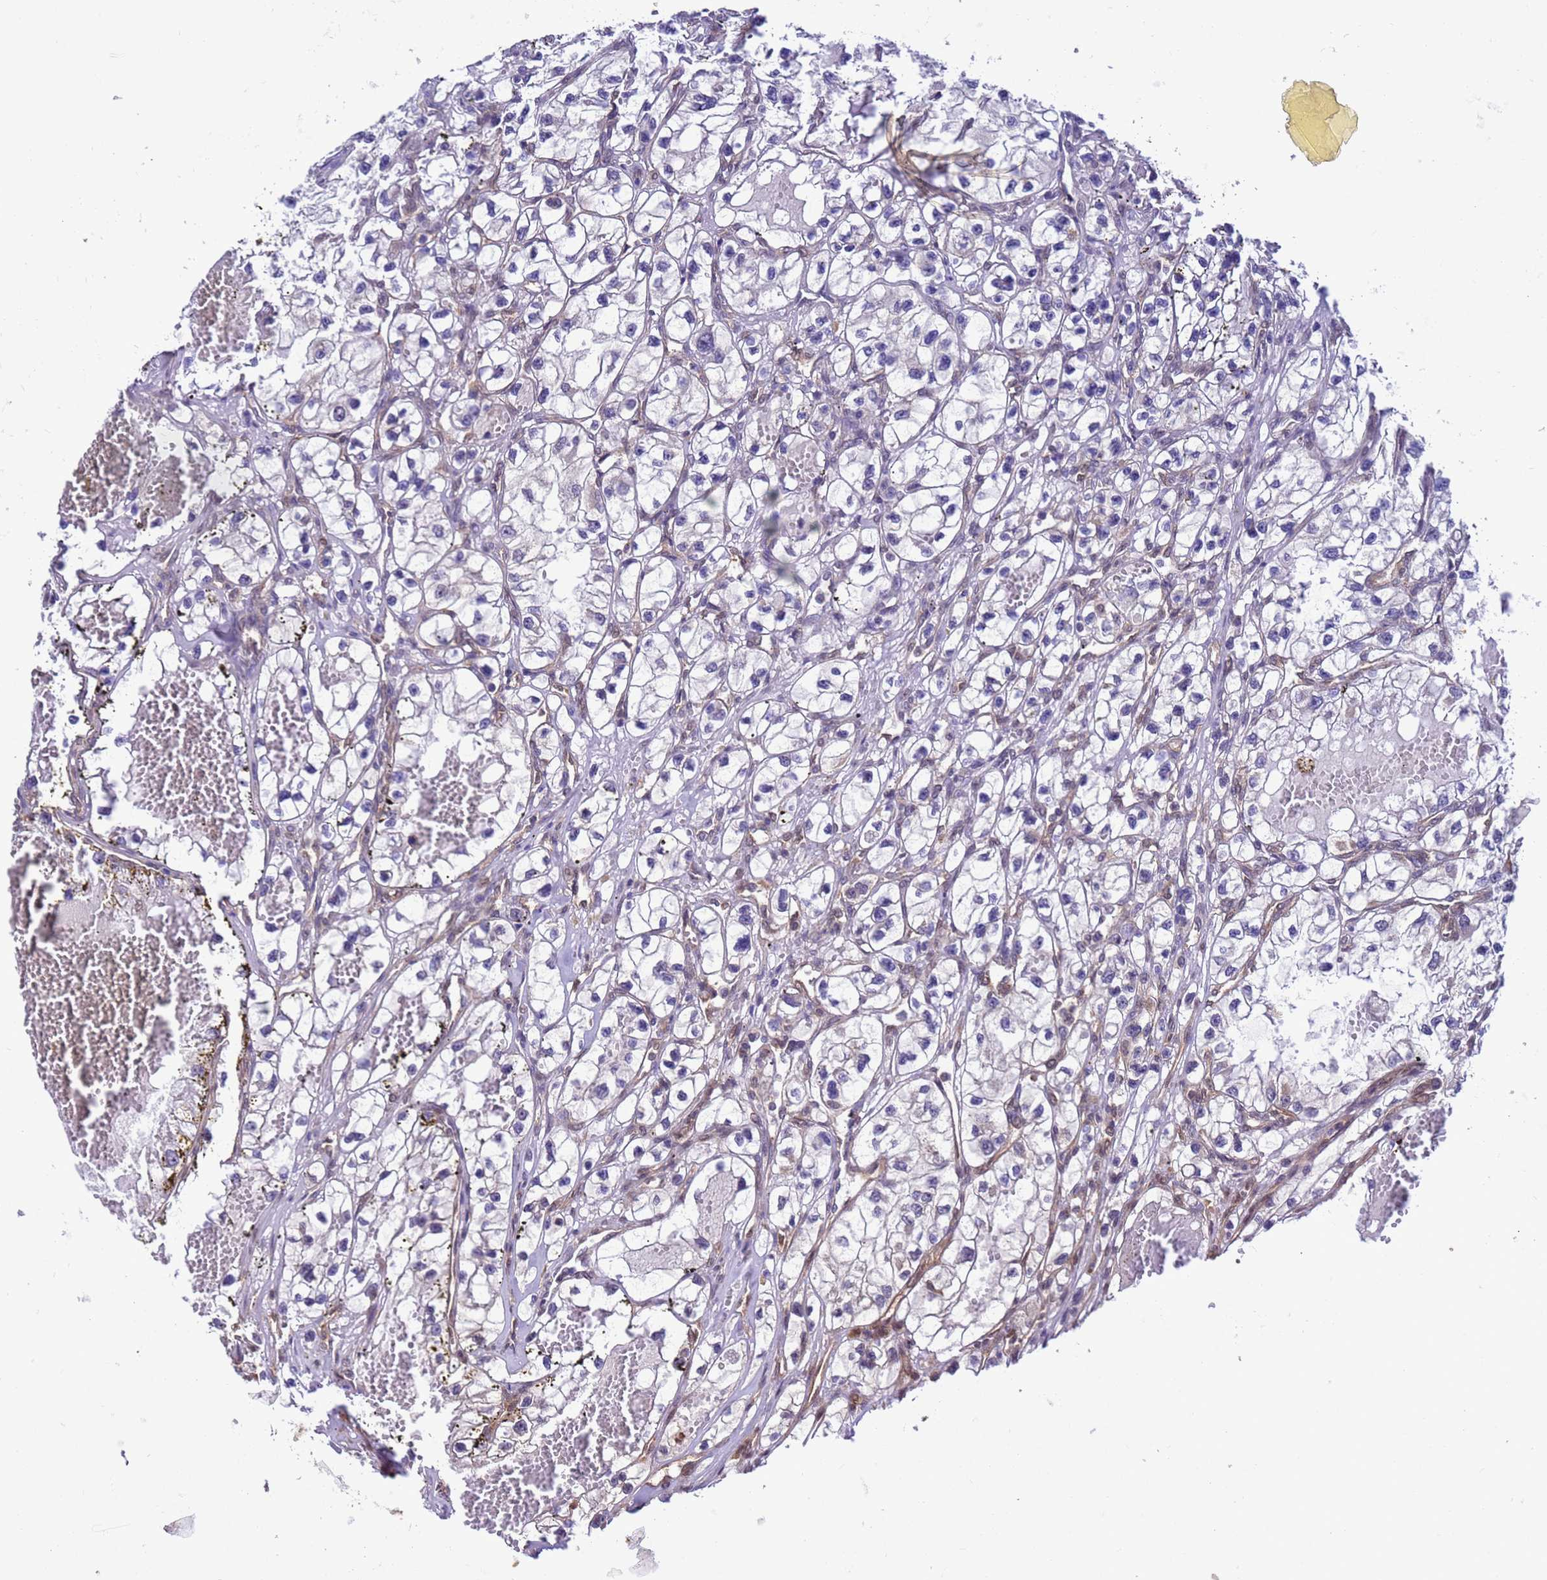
{"staining": {"intensity": "weak", "quantity": "<25%", "location": "cytoplasmic/membranous"}, "tissue": "renal cancer", "cell_type": "Tumor cells", "image_type": "cancer", "snomed": [{"axis": "morphology", "description": "Adenocarcinoma, NOS"}, {"axis": "topography", "description": "Kidney"}], "caption": "Photomicrograph shows no protein staining in tumor cells of renal cancer tissue.", "gene": "ZFP69B", "patient": {"sex": "female", "age": 57}}